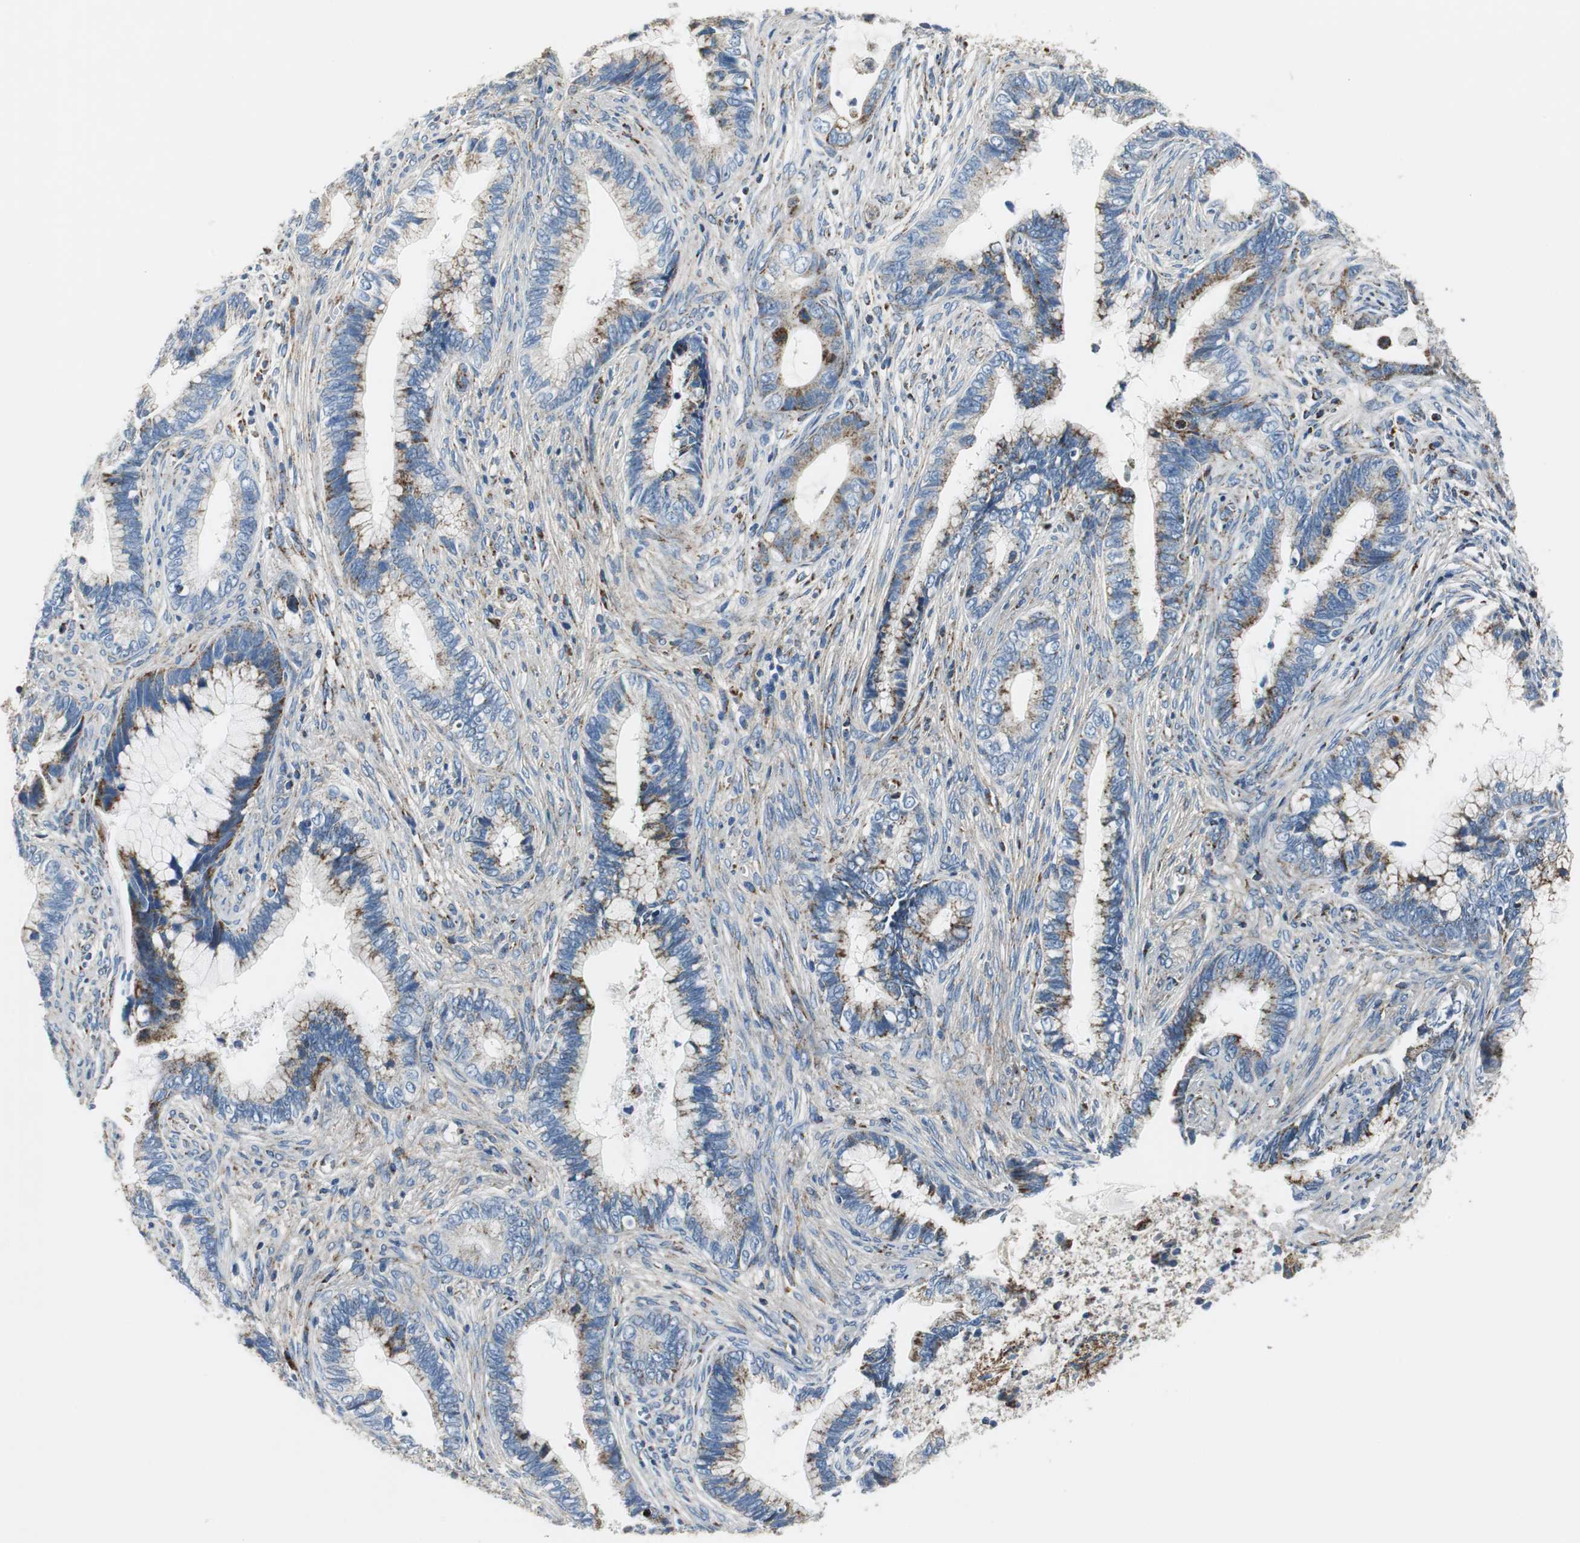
{"staining": {"intensity": "strong", "quantity": "25%-75%", "location": "cytoplasmic/membranous"}, "tissue": "cervical cancer", "cell_type": "Tumor cells", "image_type": "cancer", "snomed": [{"axis": "morphology", "description": "Adenocarcinoma, NOS"}, {"axis": "topography", "description": "Cervix"}], "caption": "Adenocarcinoma (cervical) stained with DAB immunohistochemistry reveals high levels of strong cytoplasmic/membranous expression in approximately 25%-75% of tumor cells.", "gene": "C1QTNF7", "patient": {"sex": "female", "age": 44}}